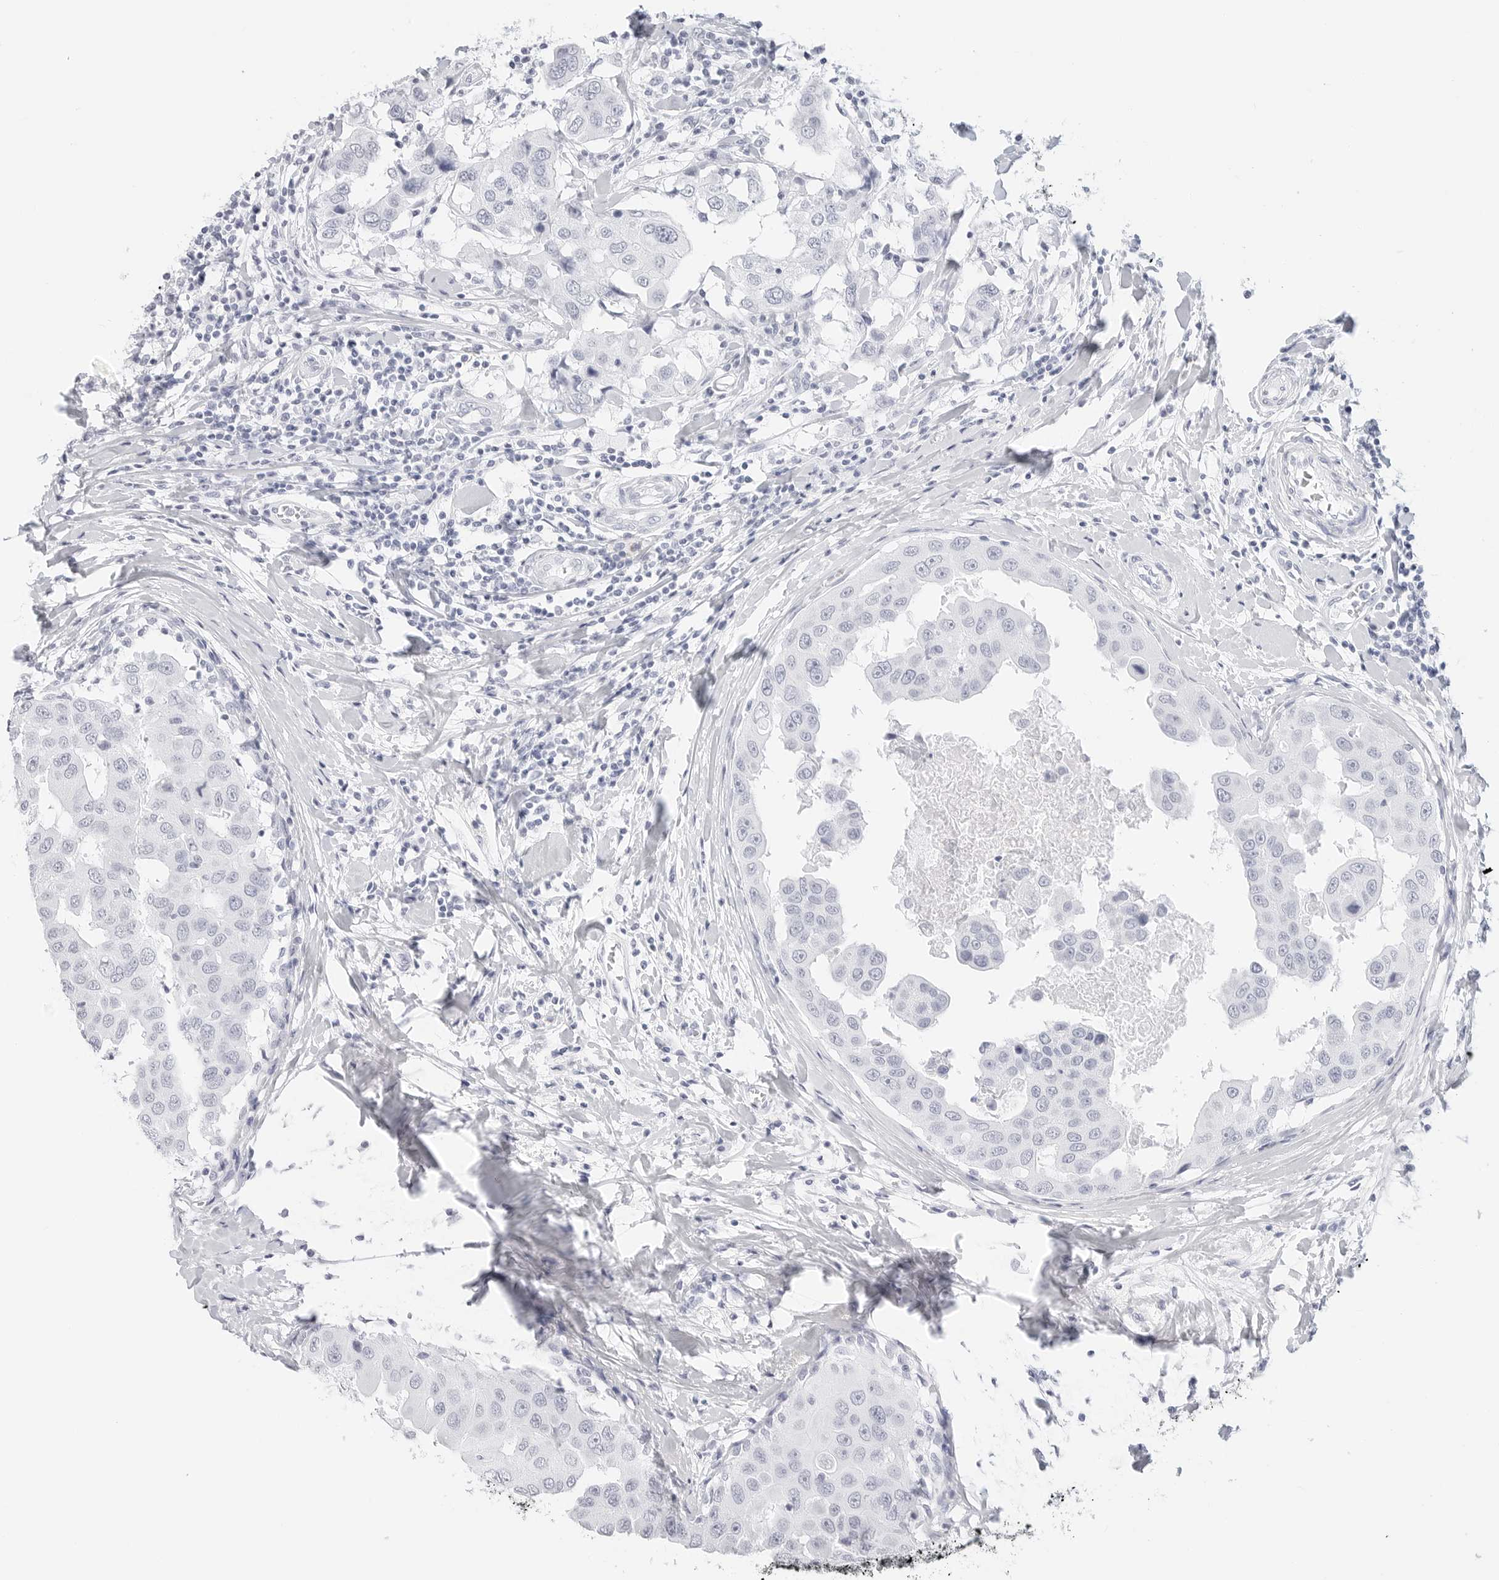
{"staining": {"intensity": "negative", "quantity": "none", "location": "none"}, "tissue": "breast cancer", "cell_type": "Tumor cells", "image_type": "cancer", "snomed": [{"axis": "morphology", "description": "Duct carcinoma"}, {"axis": "topography", "description": "Breast"}], "caption": "Human breast intraductal carcinoma stained for a protein using IHC exhibits no staining in tumor cells.", "gene": "TFF2", "patient": {"sex": "female", "age": 27}}